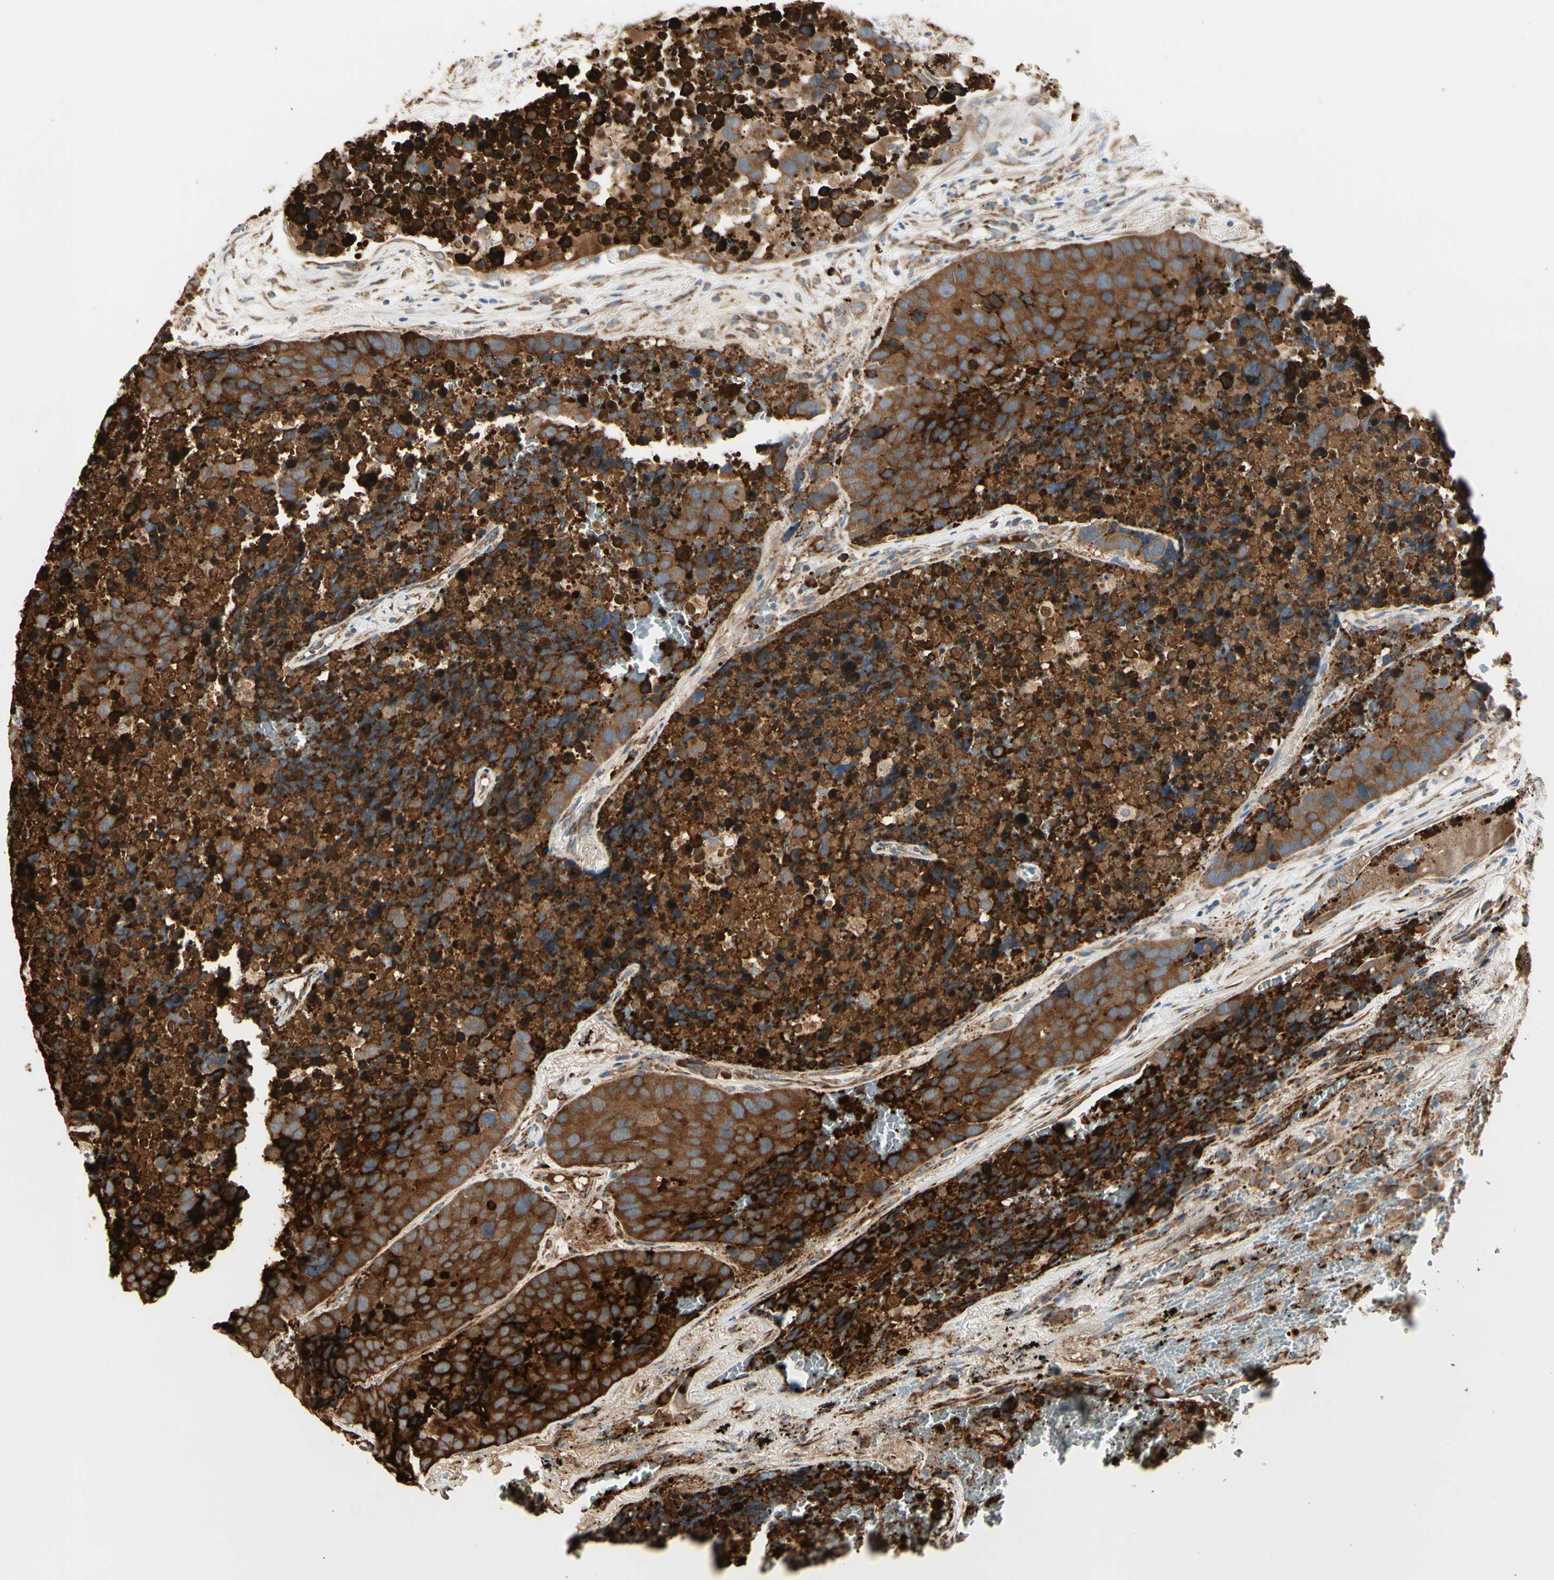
{"staining": {"intensity": "strong", "quantity": ">75%", "location": "cytoplasmic/membranous"}, "tissue": "carcinoid", "cell_type": "Tumor cells", "image_type": "cancer", "snomed": [{"axis": "morphology", "description": "Carcinoid, malignant, NOS"}, {"axis": "topography", "description": "Lung"}], "caption": "Carcinoid was stained to show a protein in brown. There is high levels of strong cytoplasmic/membranous expression in approximately >75% of tumor cells. Nuclei are stained in blue.", "gene": "HSP90B1", "patient": {"sex": "male", "age": 60}}